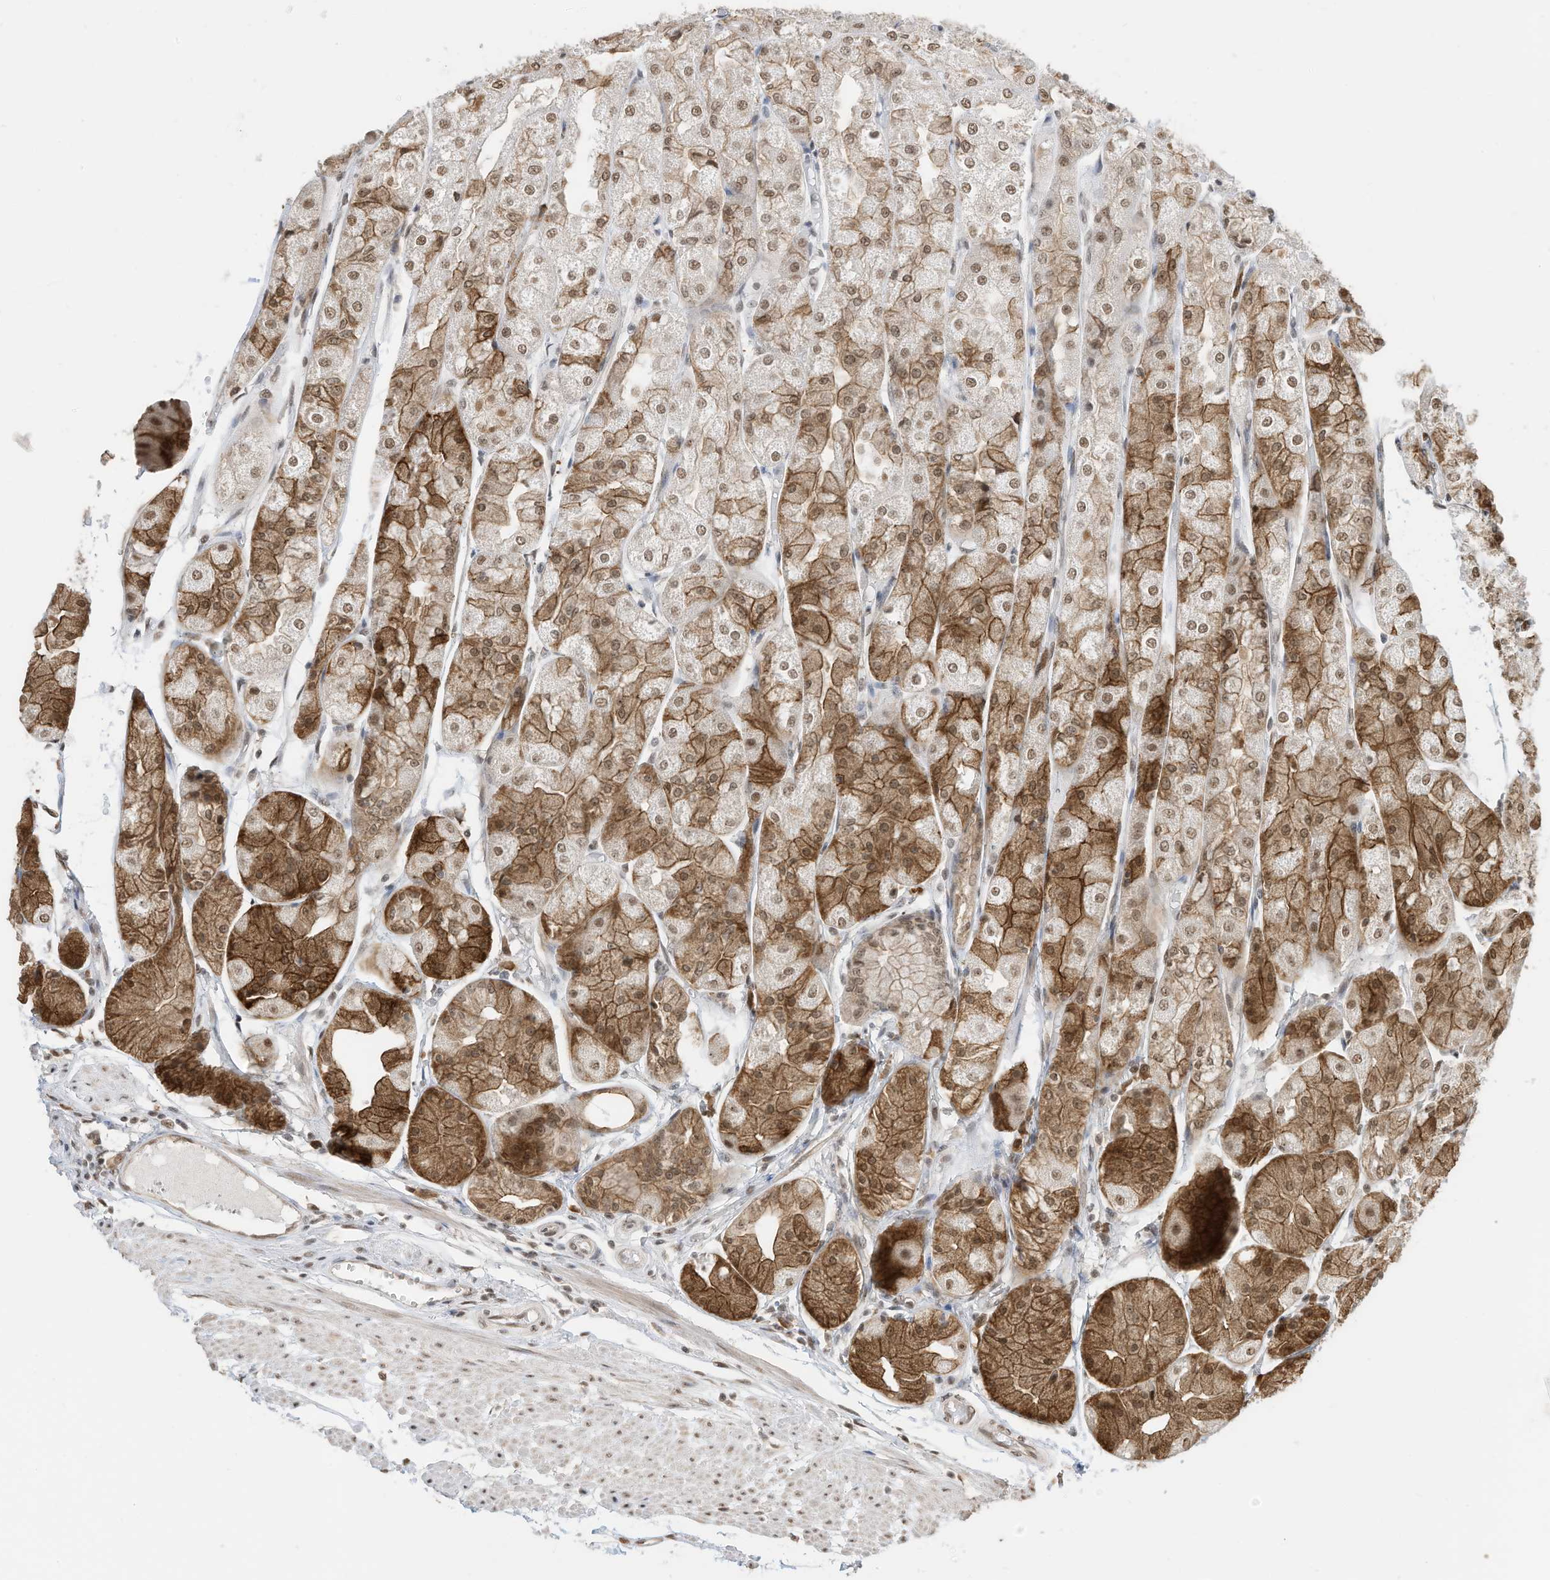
{"staining": {"intensity": "moderate", "quantity": ">75%", "location": "cytoplasmic/membranous,nuclear"}, "tissue": "stomach", "cell_type": "Glandular cells", "image_type": "normal", "snomed": [{"axis": "morphology", "description": "Normal tissue, NOS"}, {"axis": "topography", "description": "Stomach, upper"}], "caption": "This micrograph demonstrates benign stomach stained with immunohistochemistry (IHC) to label a protein in brown. The cytoplasmic/membranous,nuclear of glandular cells show moderate positivity for the protein. Nuclei are counter-stained blue.", "gene": "ZNF195", "patient": {"sex": "male", "age": 72}}